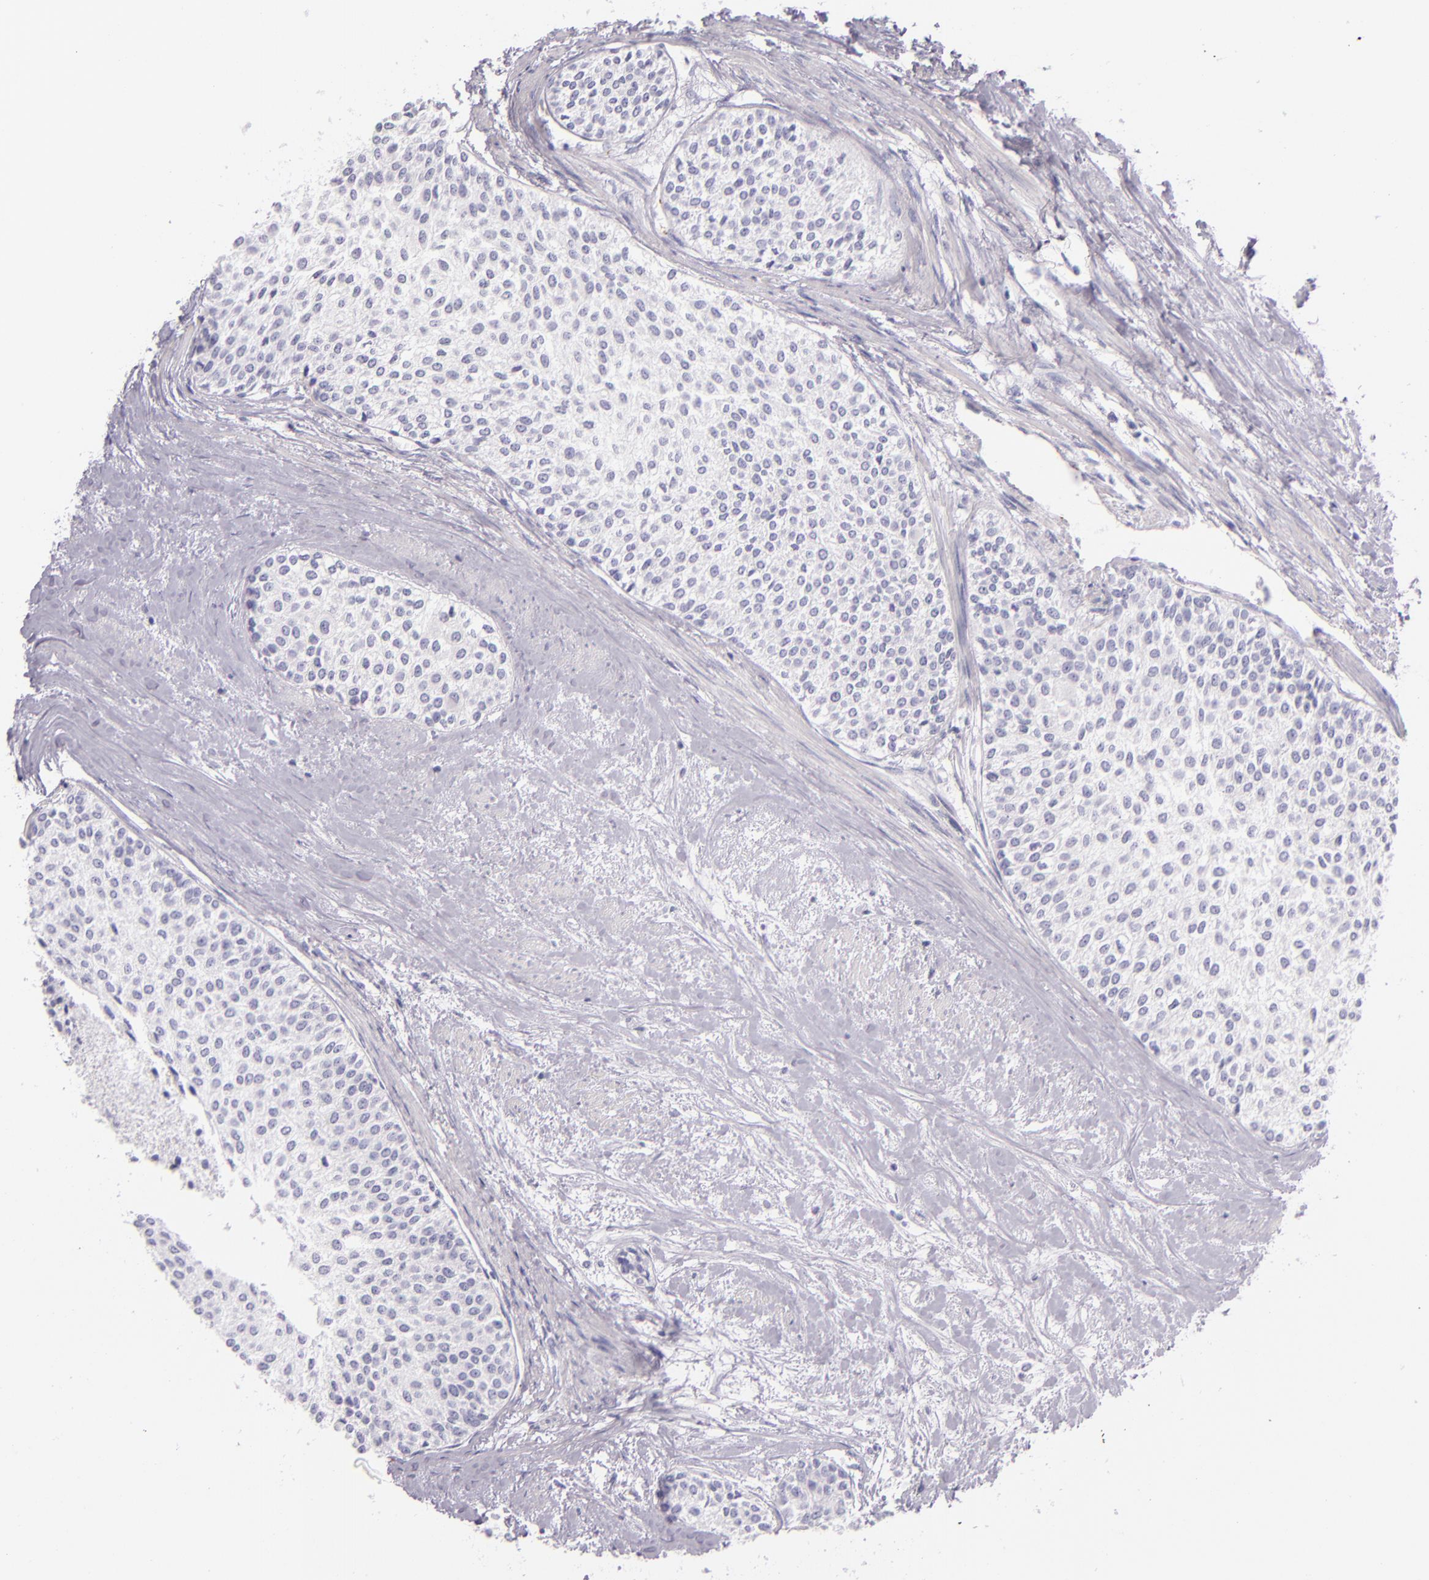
{"staining": {"intensity": "negative", "quantity": "none", "location": "none"}, "tissue": "urothelial cancer", "cell_type": "Tumor cells", "image_type": "cancer", "snomed": [{"axis": "morphology", "description": "Urothelial carcinoma, Low grade"}, {"axis": "topography", "description": "Urinary bladder"}], "caption": "The immunohistochemistry (IHC) photomicrograph has no significant expression in tumor cells of urothelial carcinoma (low-grade) tissue. (DAB immunohistochemistry visualized using brightfield microscopy, high magnification).", "gene": "SELP", "patient": {"sex": "female", "age": 73}}